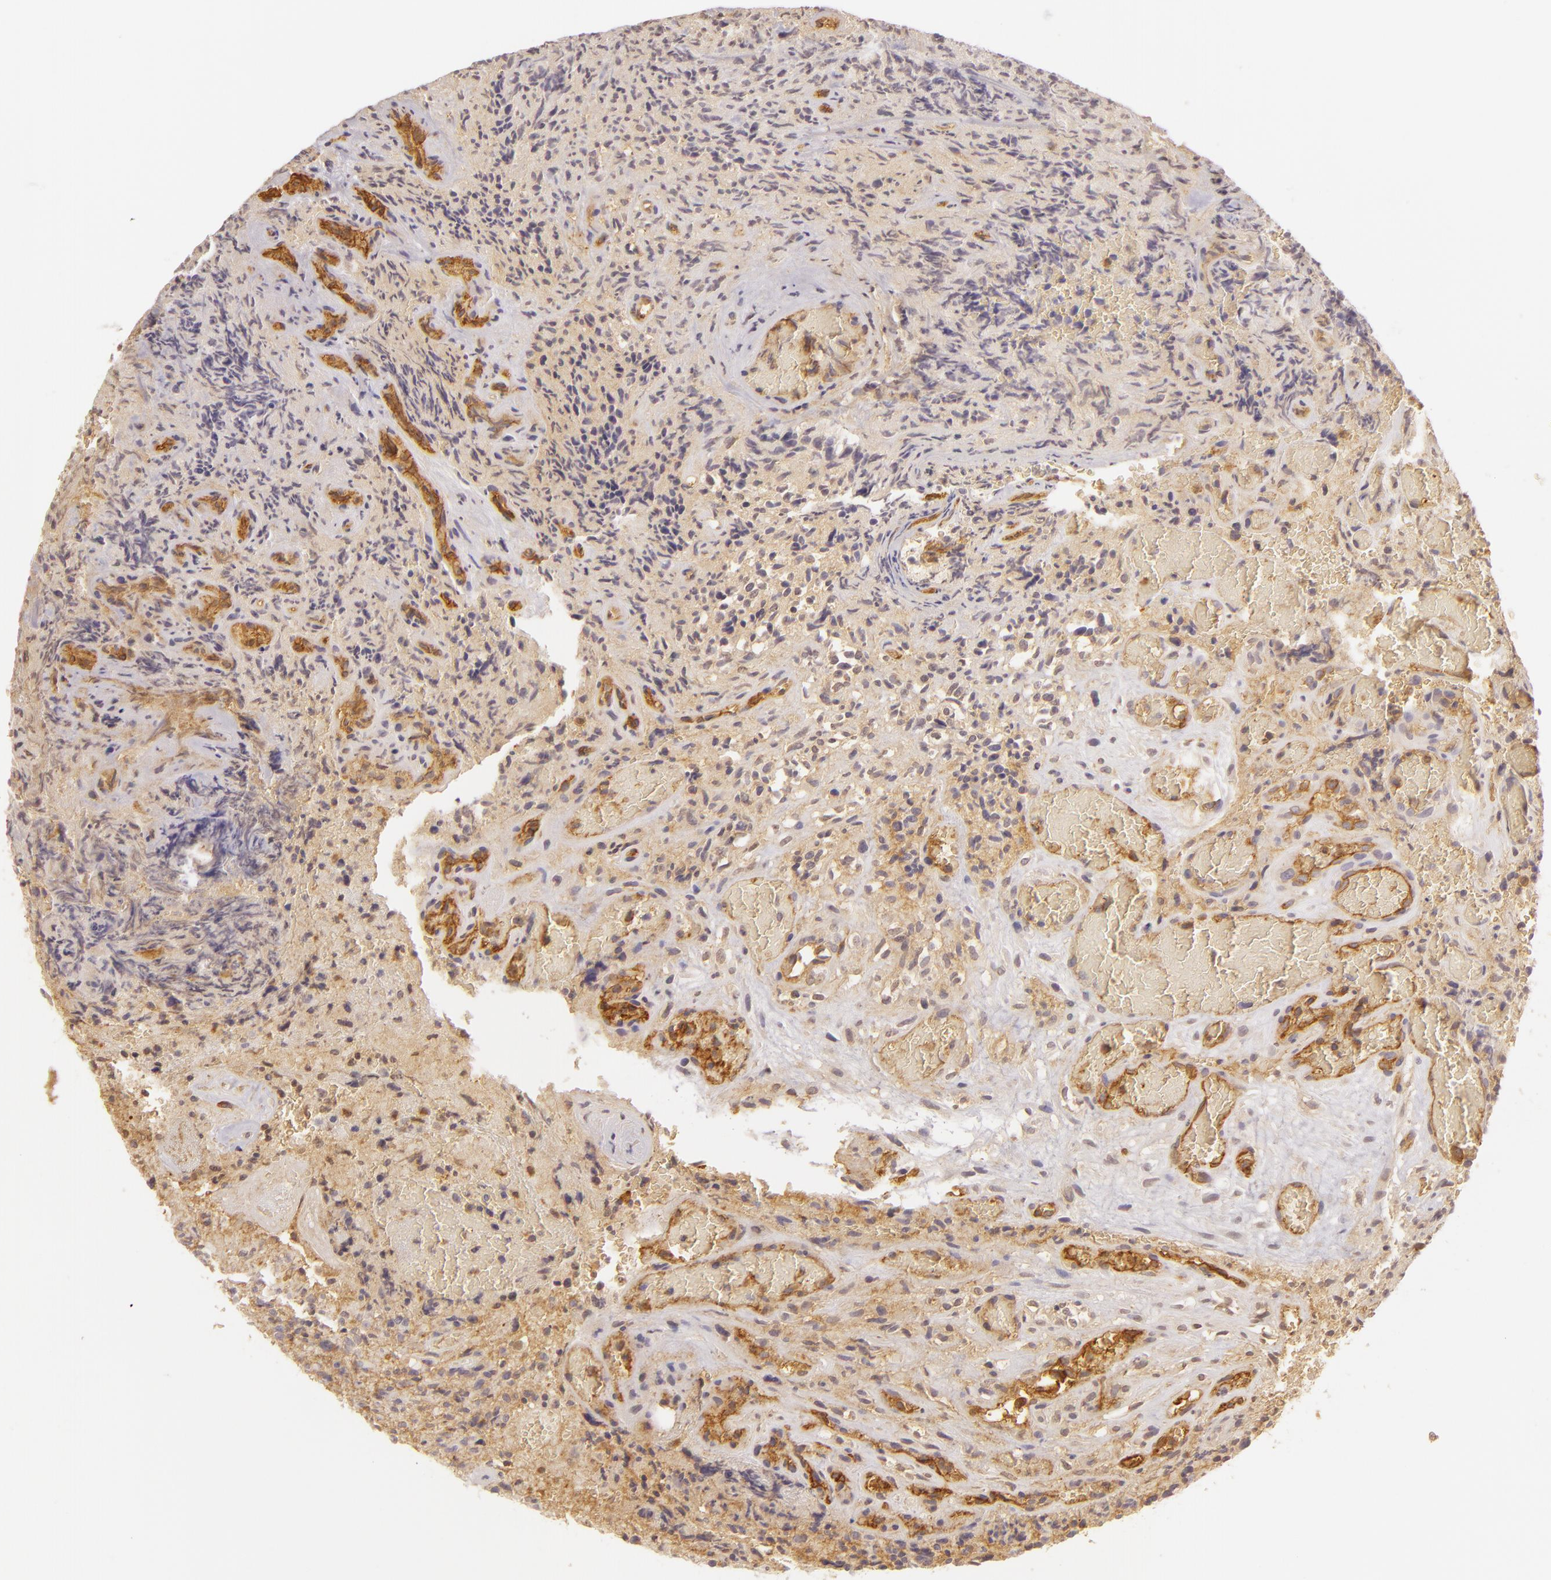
{"staining": {"intensity": "weak", "quantity": "<25%", "location": "cytoplasmic/membranous"}, "tissue": "glioma", "cell_type": "Tumor cells", "image_type": "cancer", "snomed": [{"axis": "morphology", "description": "Glioma, malignant, High grade"}, {"axis": "topography", "description": "Brain"}], "caption": "High power microscopy photomicrograph of an immunohistochemistry (IHC) micrograph of malignant glioma (high-grade), revealing no significant staining in tumor cells. (Stains: DAB (3,3'-diaminobenzidine) immunohistochemistry with hematoxylin counter stain, Microscopy: brightfield microscopy at high magnification).", "gene": "CD59", "patient": {"sex": "male", "age": 36}}